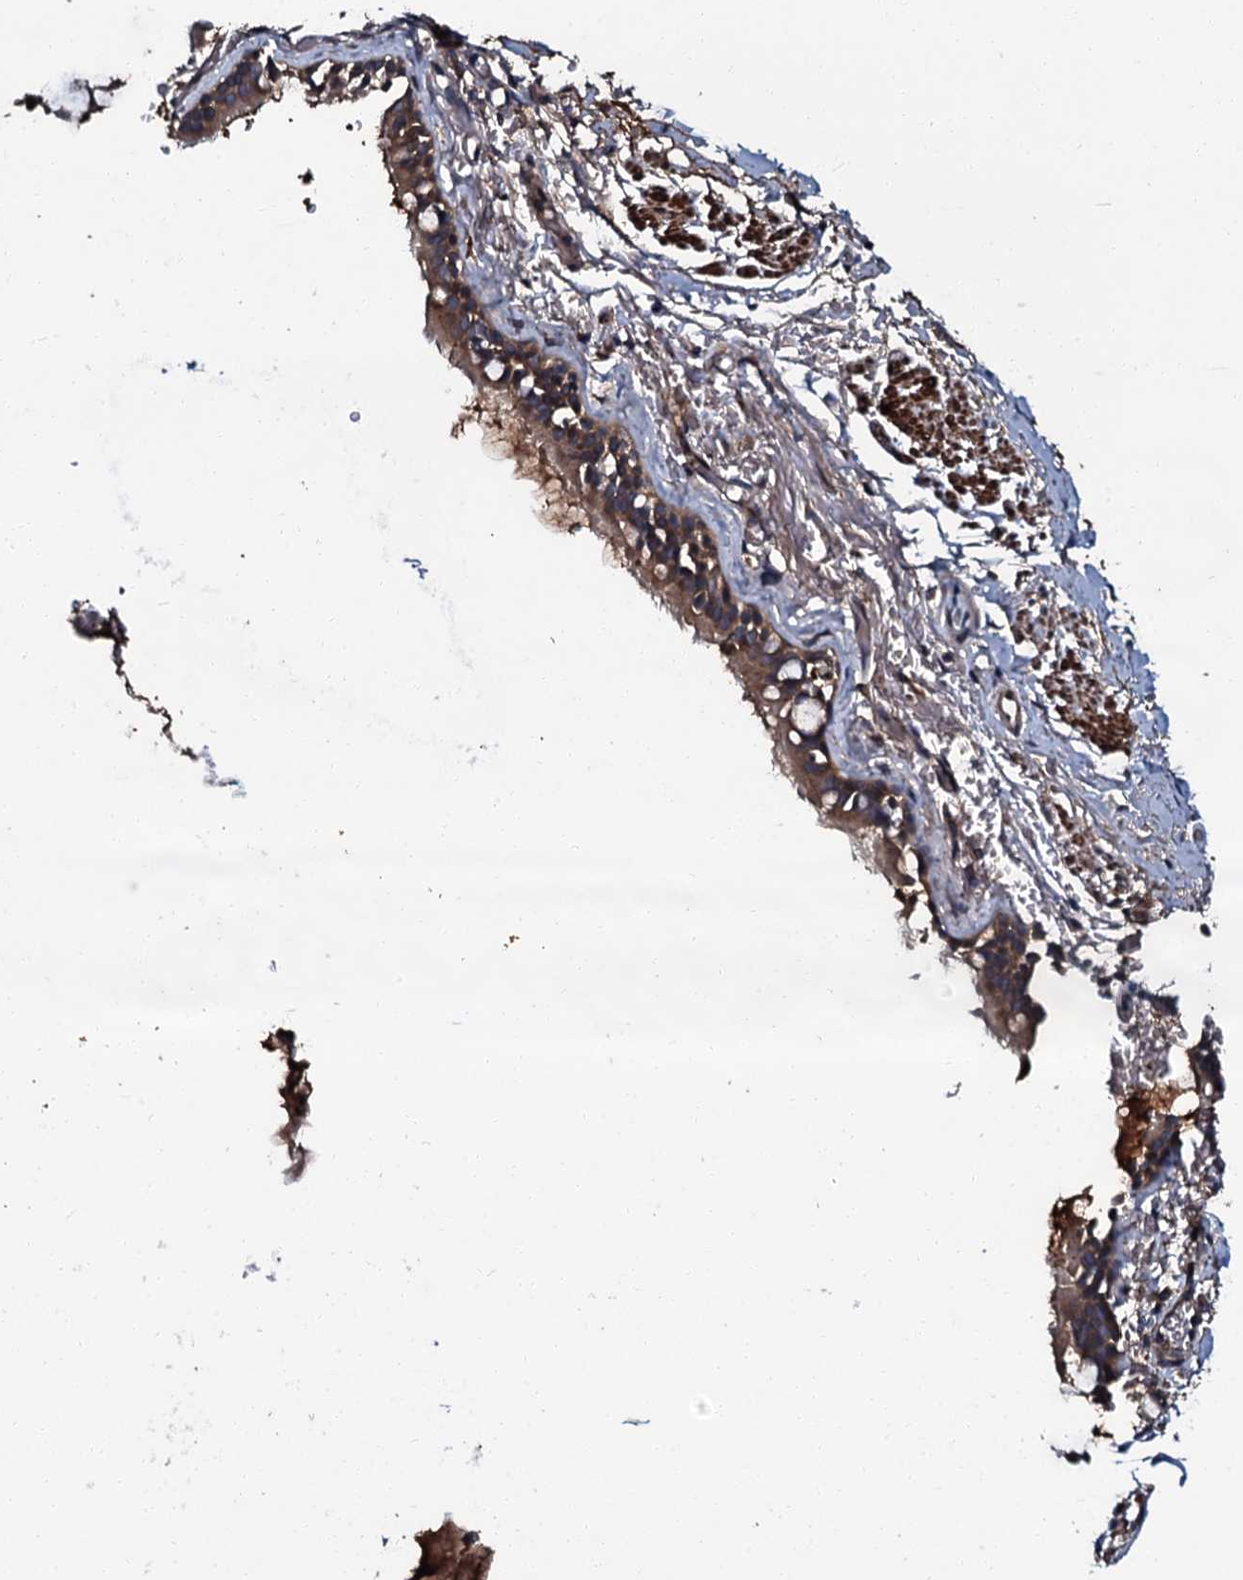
{"staining": {"intensity": "moderate", "quantity": ">75%", "location": "cytoplasmic/membranous"}, "tissue": "bronchus", "cell_type": "Respiratory epithelial cells", "image_type": "normal", "snomed": [{"axis": "morphology", "description": "Normal tissue, NOS"}, {"axis": "topography", "description": "Cartilage tissue"}], "caption": "Moderate cytoplasmic/membranous expression for a protein is seen in approximately >75% of respiratory epithelial cells of normal bronchus using immunohistochemistry.", "gene": "N4BP1", "patient": {"sex": "male", "age": 63}}